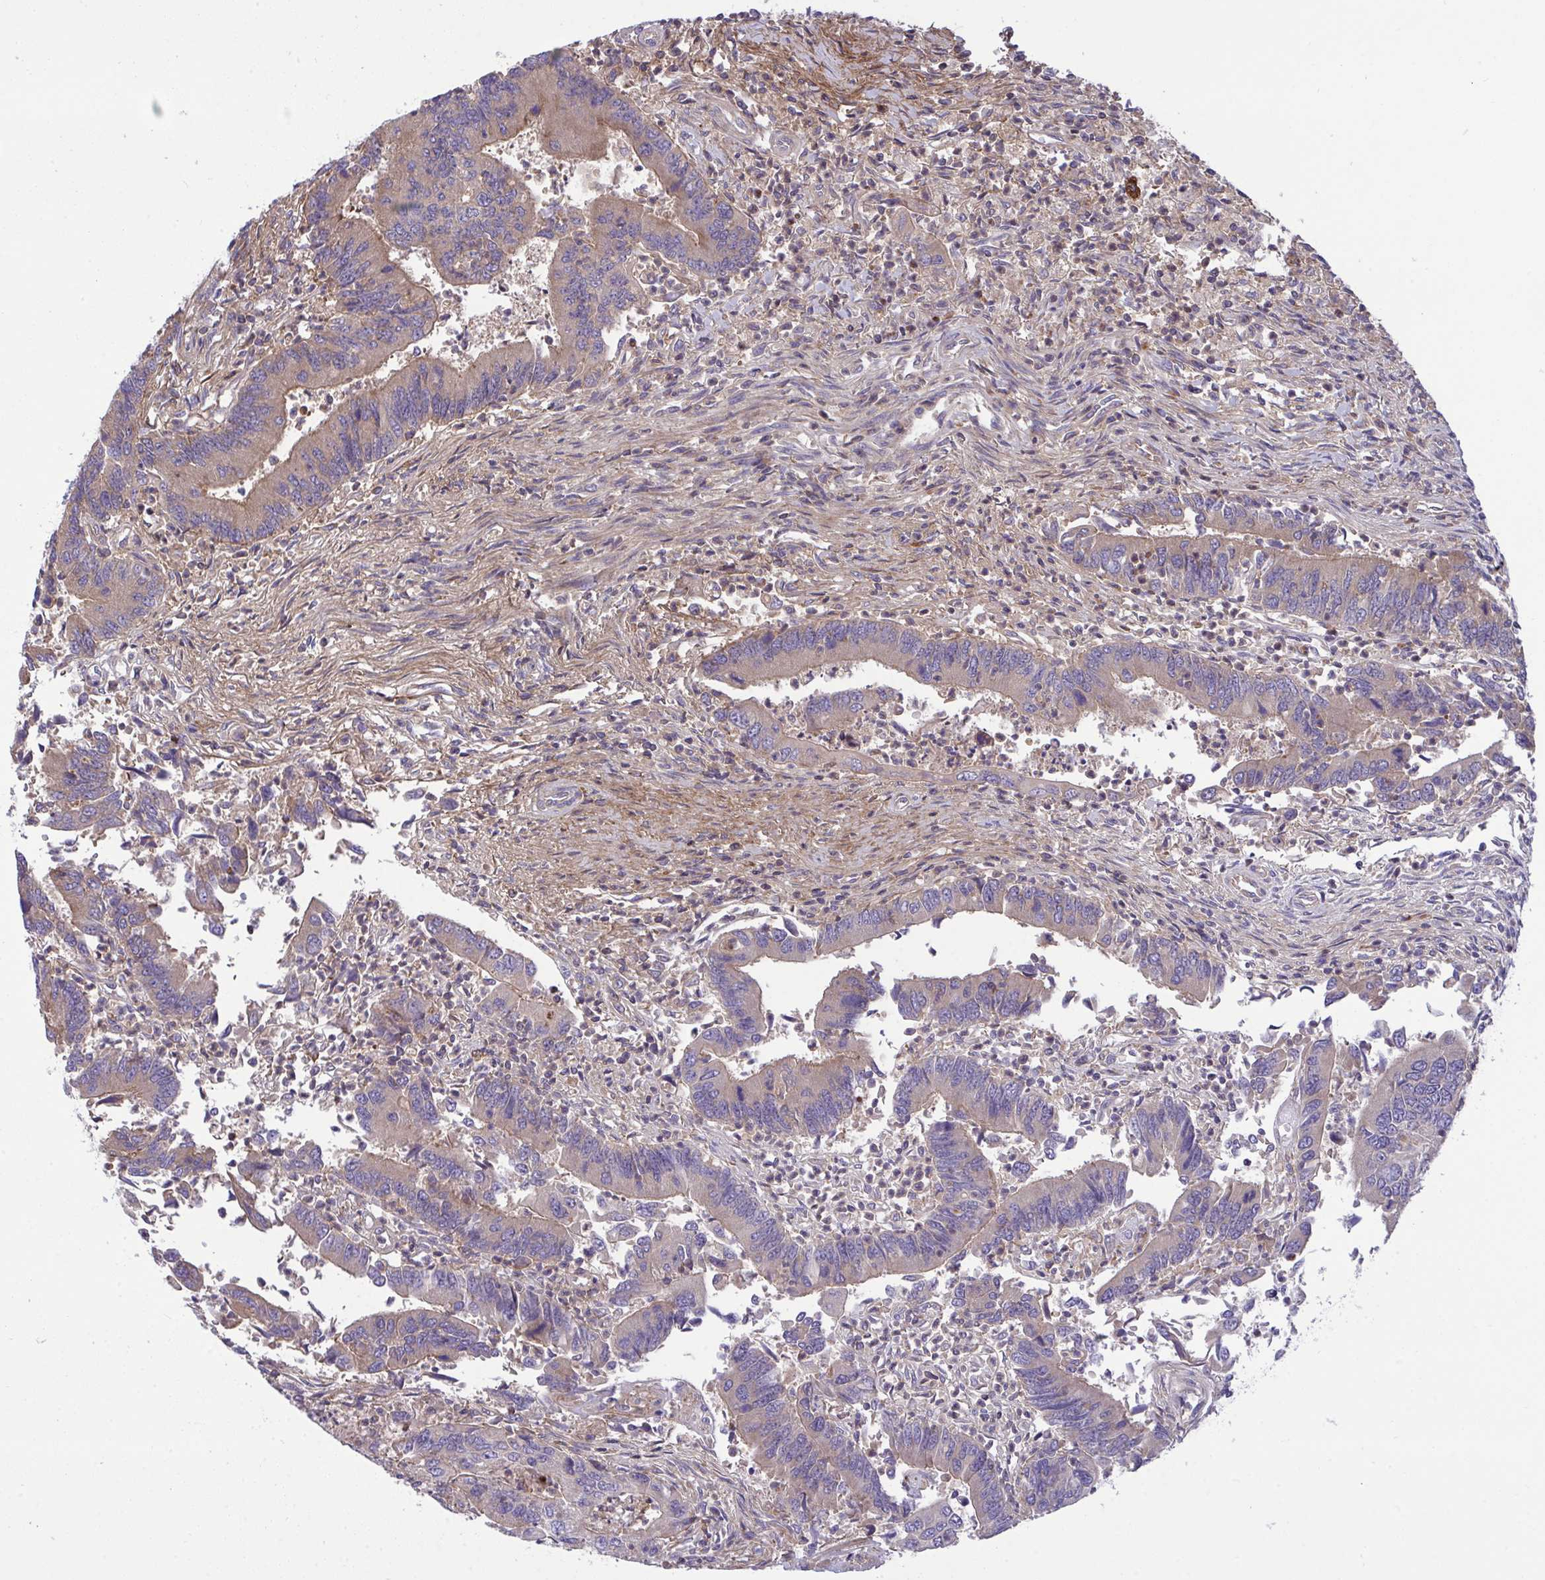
{"staining": {"intensity": "weak", "quantity": "25%-75%", "location": "cytoplasmic/membranous"}, "tissue": "colorectal cancer", "cell_type": "Tumor cells", "image_type": "cancer", "snomed": [{"axis": "morphology", "description": "Adenocarcinoma, NOS"}, {"axis": "topography", "description": "Colon"}], "caption": "A low amount of weak cytoplasmic/membranous expression is appreciated in about 25%-75% of tumor cells in colorectal adenocarcinoma tissue.", "gene": "GRB14", "patient": {"sex": "female", "age": 67}}